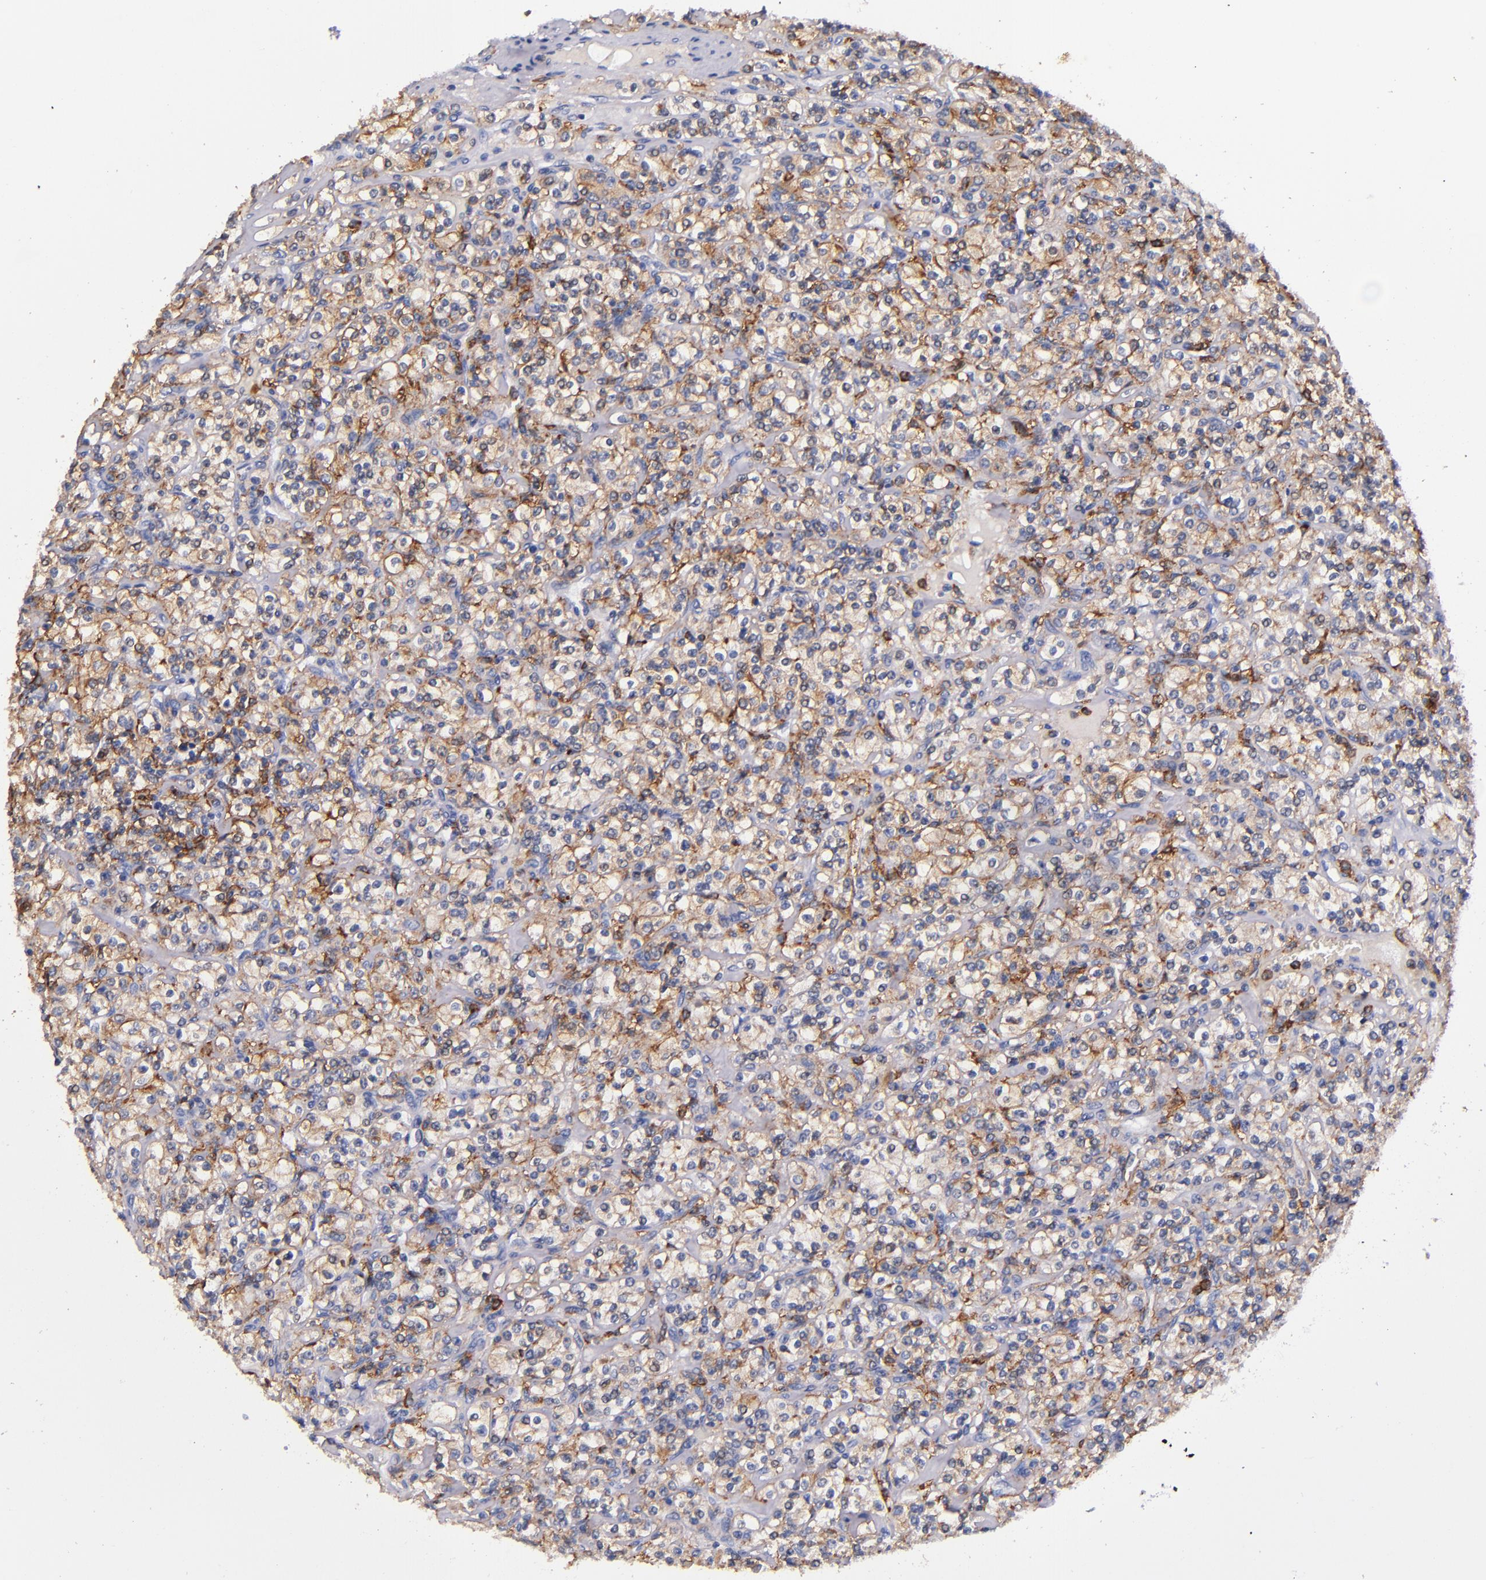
{"staining": {"intensity": "strong", "quantity": "25%-75%", "location": "cytoplasmic/membranous"}, "tissue": "renal cancer", "cell_type": "Tumor cells", "image_type": "cancer", "snomed": [{"axis": "morphology", "description": "Adenocarcinoma, NOS"}, {"axis": "topography", "description": "Kidney"}], "caption": "Tumor cells show strong cytoplasmic/membranous staining in approximately 25%-75% of cells in renal cancer. (DAB (3,3'-diaminobenzidine) IHC with brightfield microscopy, high magnification).", "gene": "SIRPA", "patient": {"sex": "male", "age": 77}}